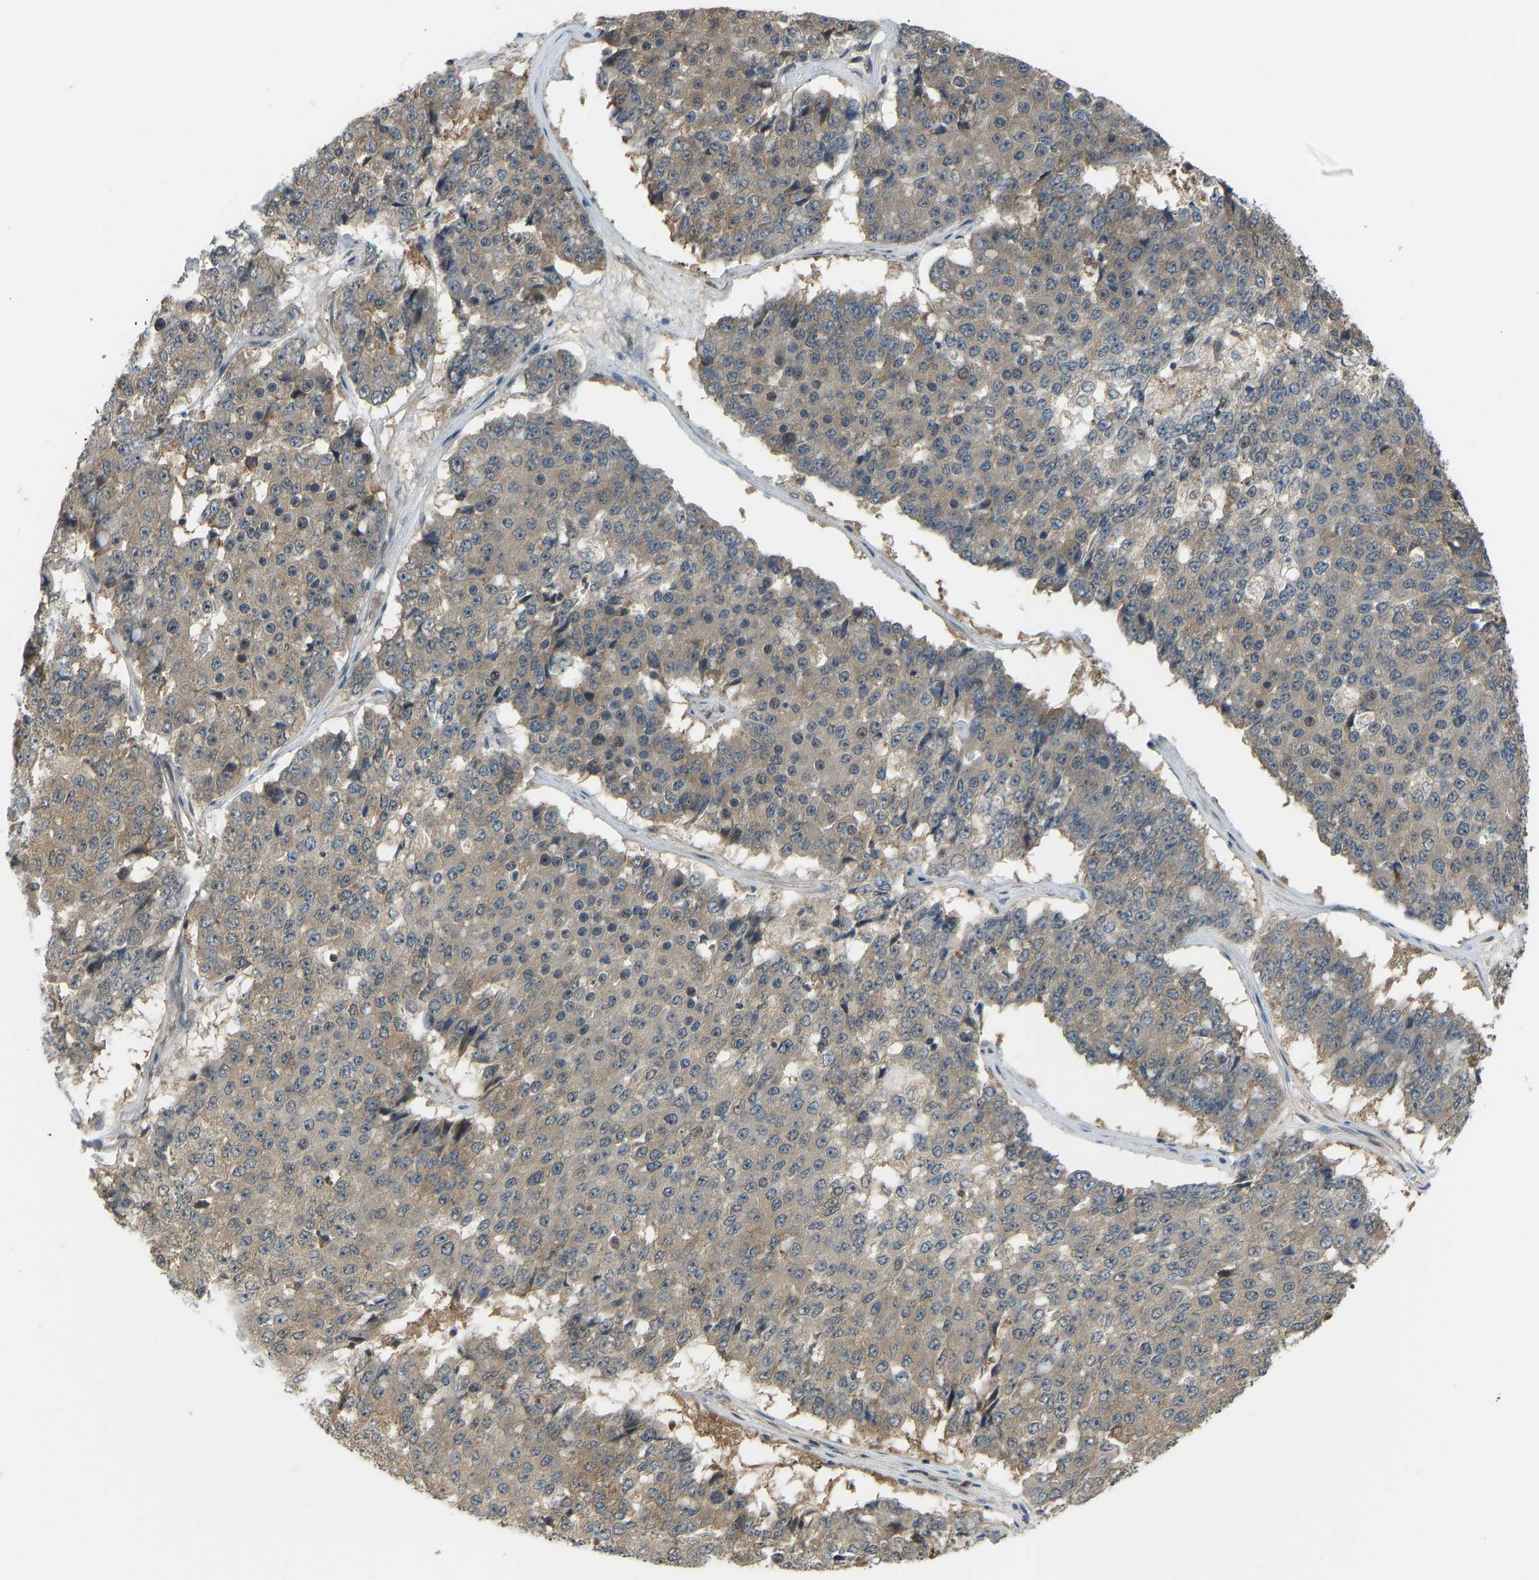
{"staining": {"intensity": "weak", "quantity": "25%-75%", "location": "cytoplasmic/membranous"}, "tissue": "pancreatic cancer", "cell_type": "Tumor cells", "image_type": "cancer", "snomed": [{"axis": "morphology", "description": "Adenocarcinoma, NOS"}, {"axis": "topography", "description": "Pancreas"}], "caption": "Pancreatic cancer stained with immunohistochemistry demonstrates weak cytoplasmic/membranous positivity in approximately 25%-75% of tumor cells.", "gene": "CCT8", "patient": {"sex": "male", "age": 50}}